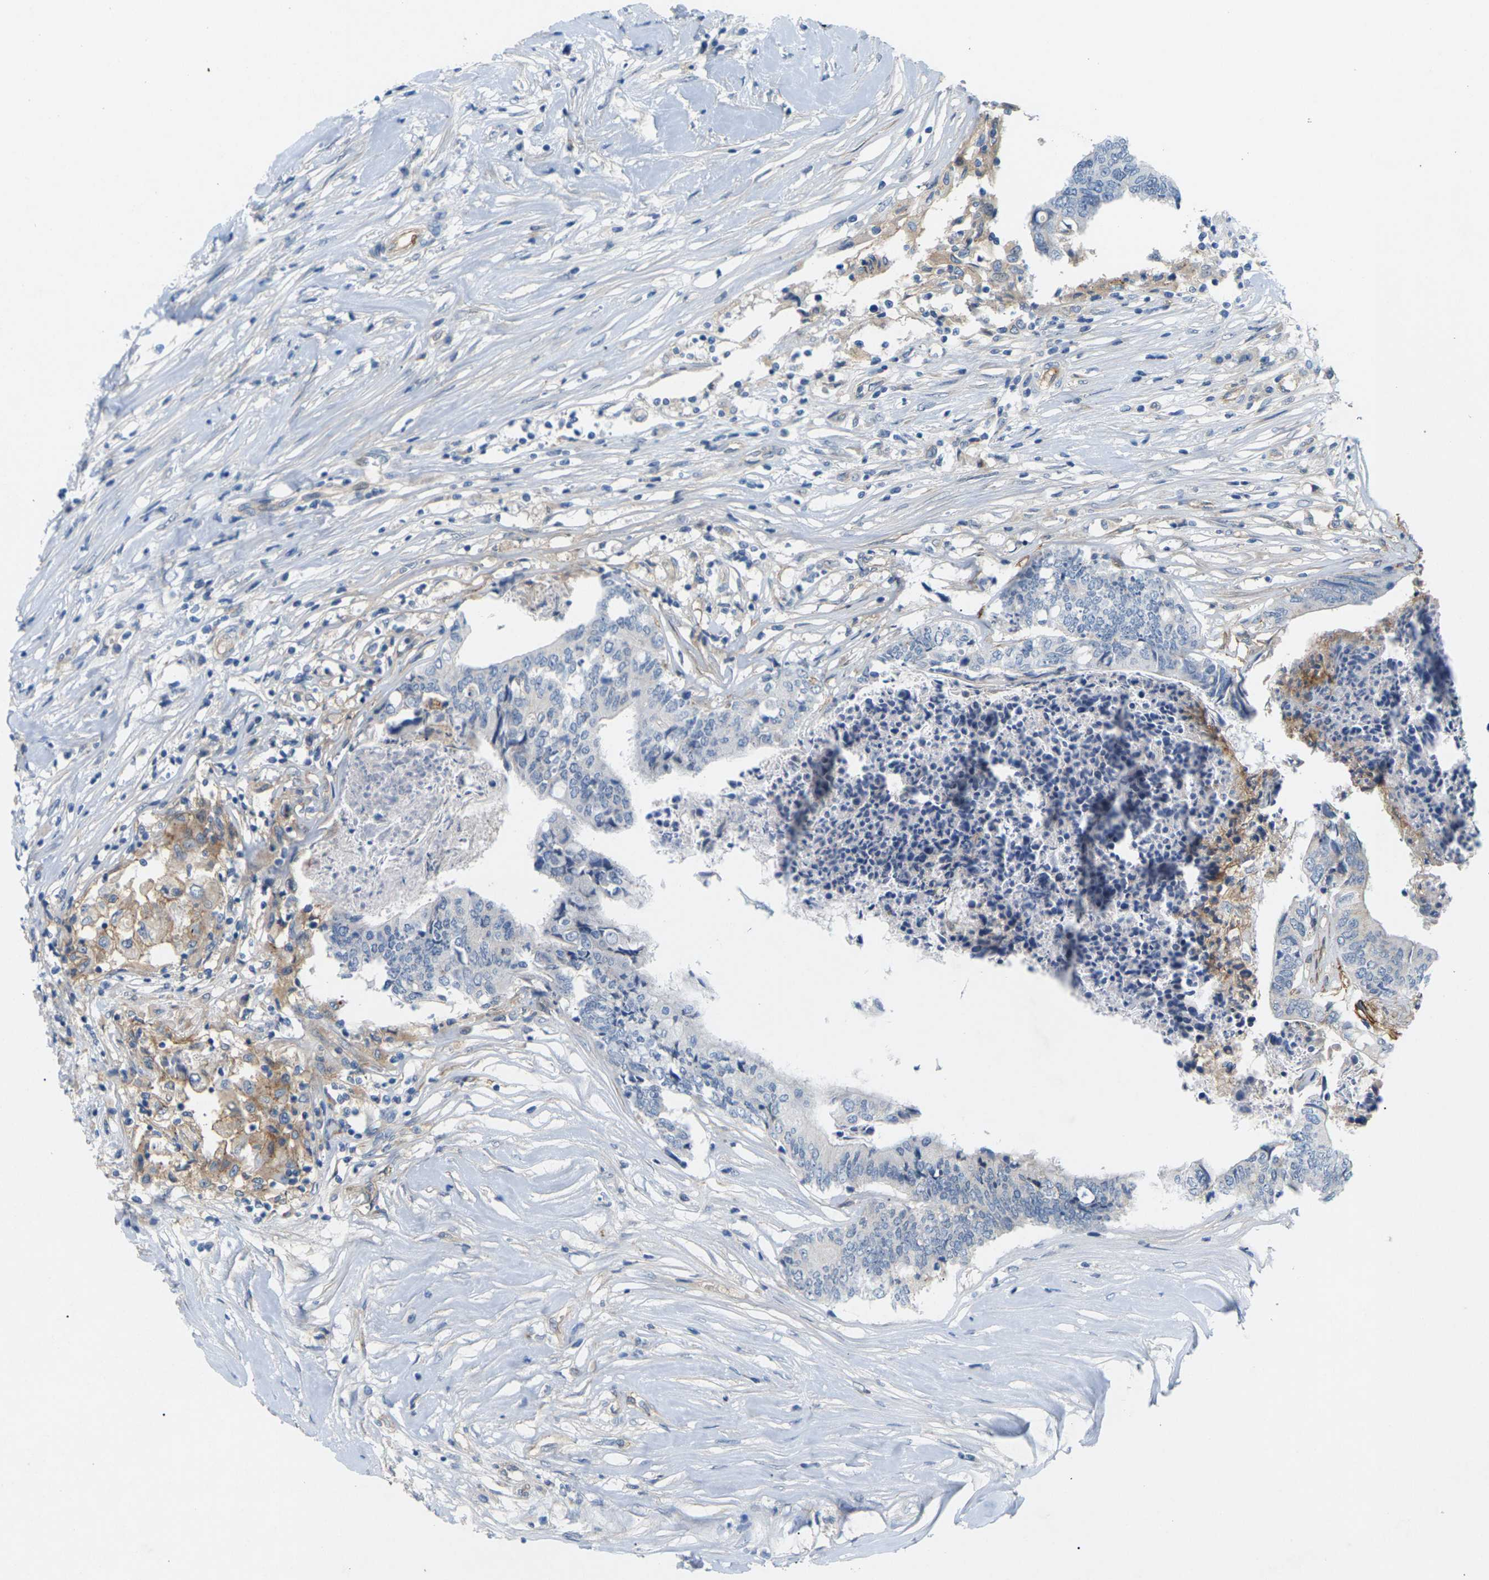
{"staining": {"intensity": "negative", "quantity": "none", "location": "none"}, "tissue": "colorectal cancer", "cell_type": "Tumor cells", "image_type": "cancer", "snomed": [{"axis": "morphology", "description": "Adenocarcinoma, NOS"}, {"axis": "topography", "description": "Rectum"}], "caption": "Immunohistochemical staining of colorectal adenocarcinoma reveals no significant expression in tumor cells.", "gene": "ITGA5", "patient": {"sex": "male", "age": 63}}